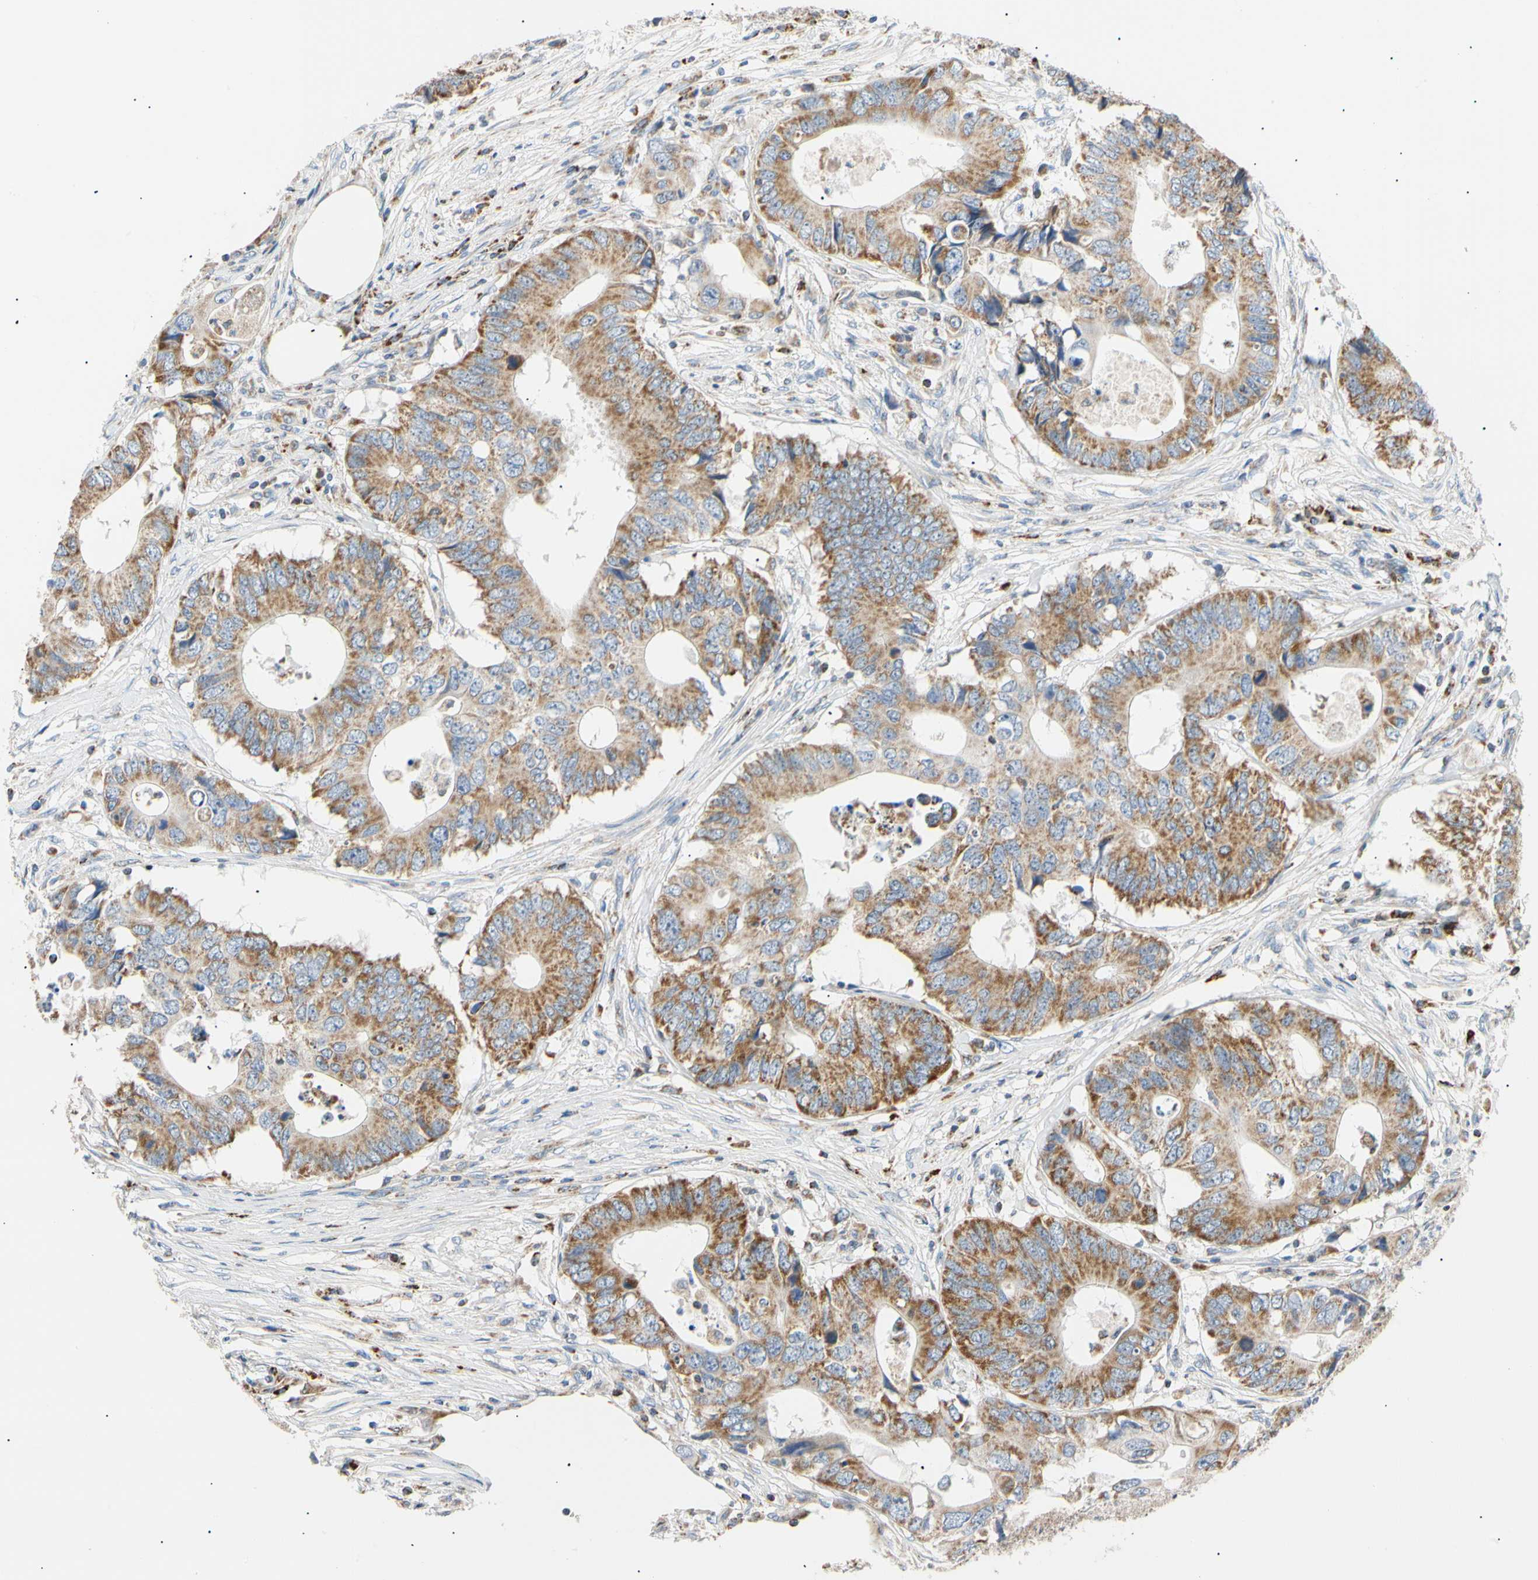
{"staining": {"intensity": "moderate", "quantity": ">75%", "location": "cytoplasmic/membranous"}, "tissue": "colorectal cancer", "cell_type": "Tumor cells", "image_type": "cancer", "snomed": [{"axis": "morphology", "description": "Adenocarcinoma, NOS"}, {"axis": "topography", "description": "Colon"}], "caption": "IHC photomicrograph of neoplastic tissue: human colorectal cancer (adenocarcinoma) stained using immunohistochemistry (IHC) reveals medium levels of moderate protein expression localized specifically in the cytoplasmic/membranous of tumor cells, appearing as a cytoplasmic/membranous brown color.", "gene": "ACAT1", "patient": {"sex": "male", "age": 71}}